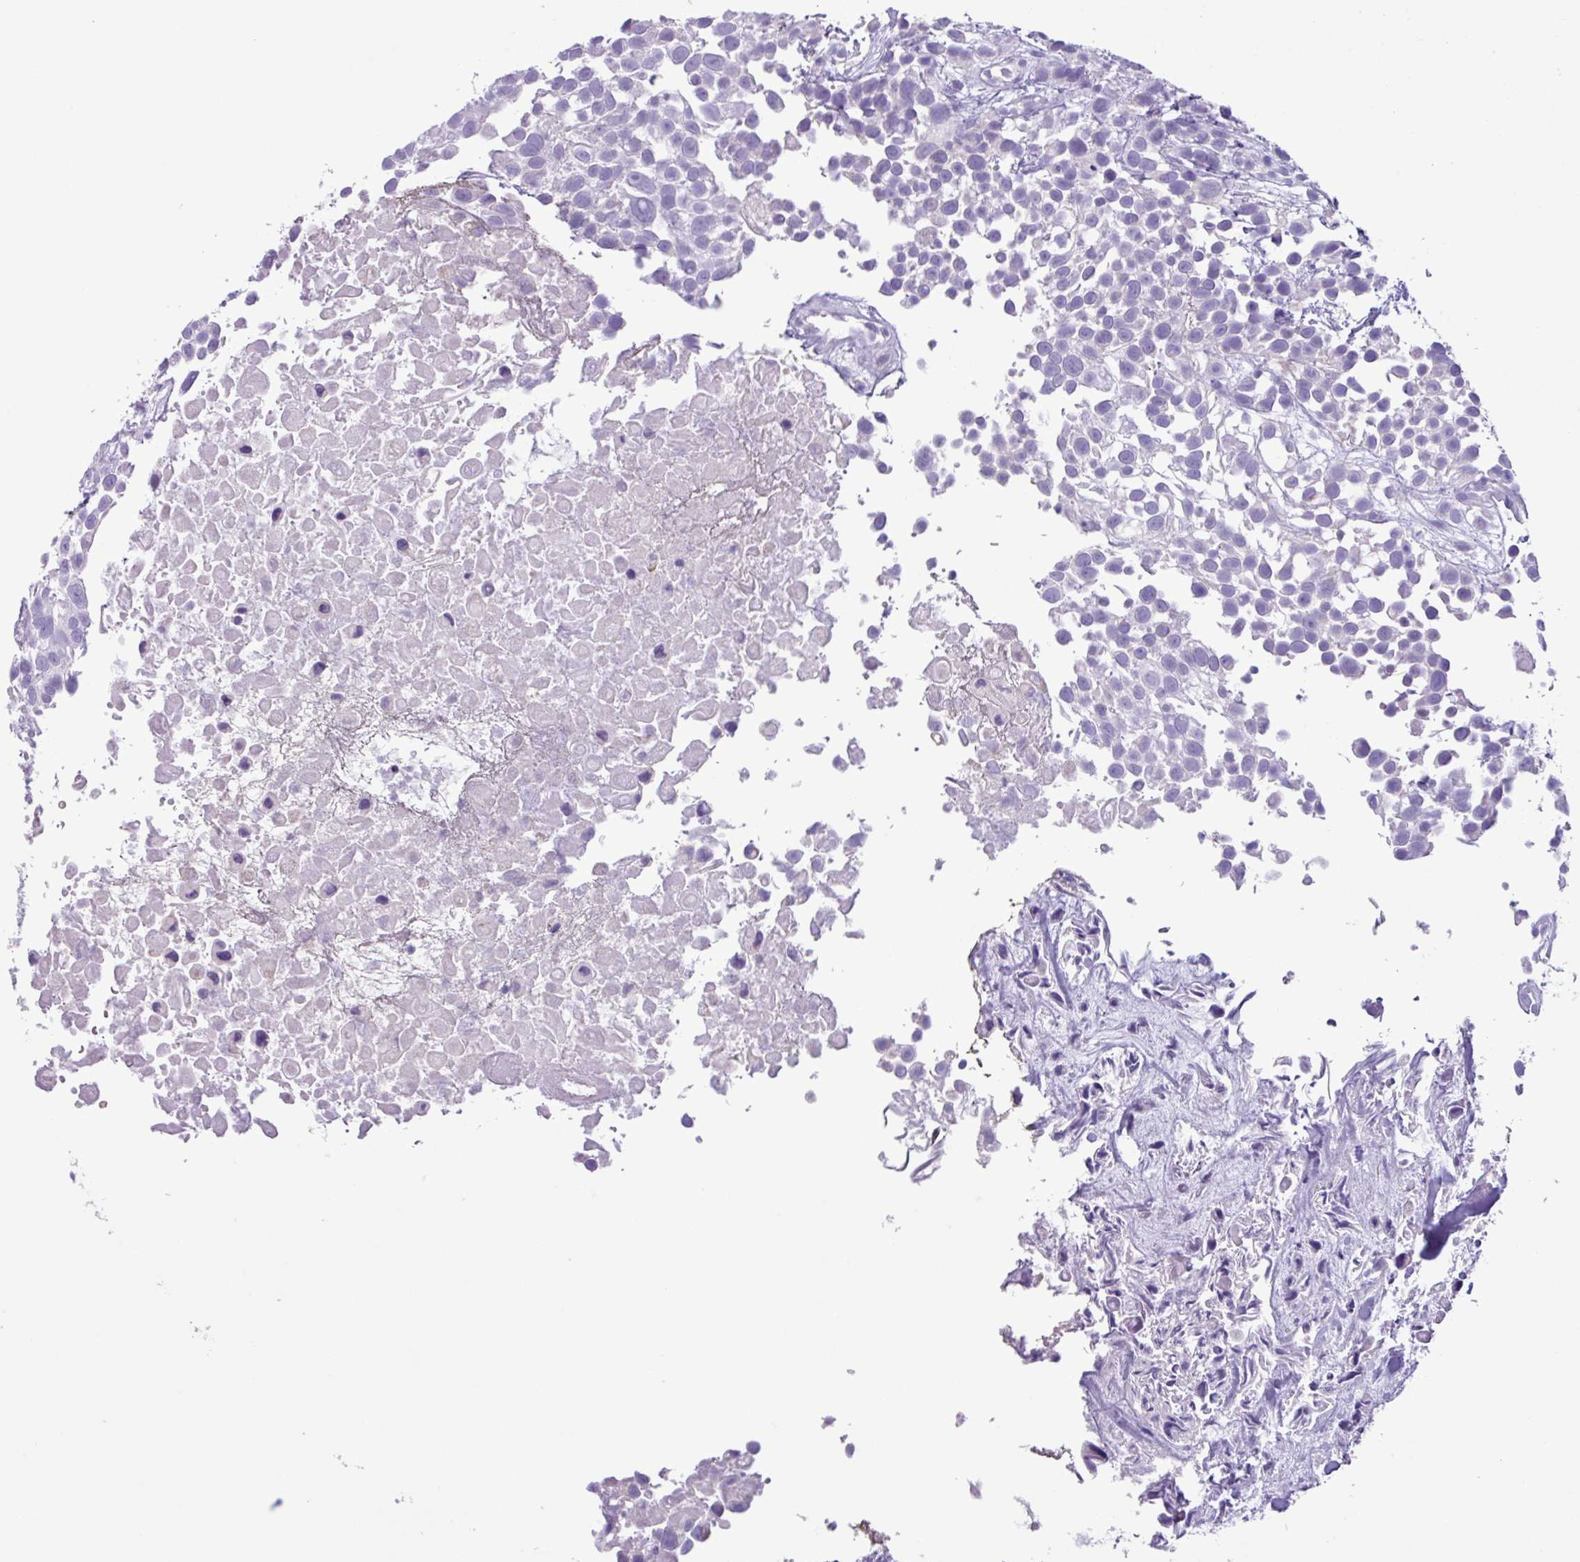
{"staining": {"intensity": "negative", "quantity": "none", "location": "none"}, "tissue": "urothelial cancer", "cell_type": "Tumor cells", "image_type": "cancer", "snomed": [{"axis": "morphology", "description": "Urothelial carcinoma, High grade"}, {"axis": "topography", "description": "Urinary bladder"}], "caption": "Photomicrograph shows no protein positivity in tumor cells of high-grade urothelial carcinoma tissue.", "gene": "AGO3", "patient": {"sex": "male", "age": 56}}